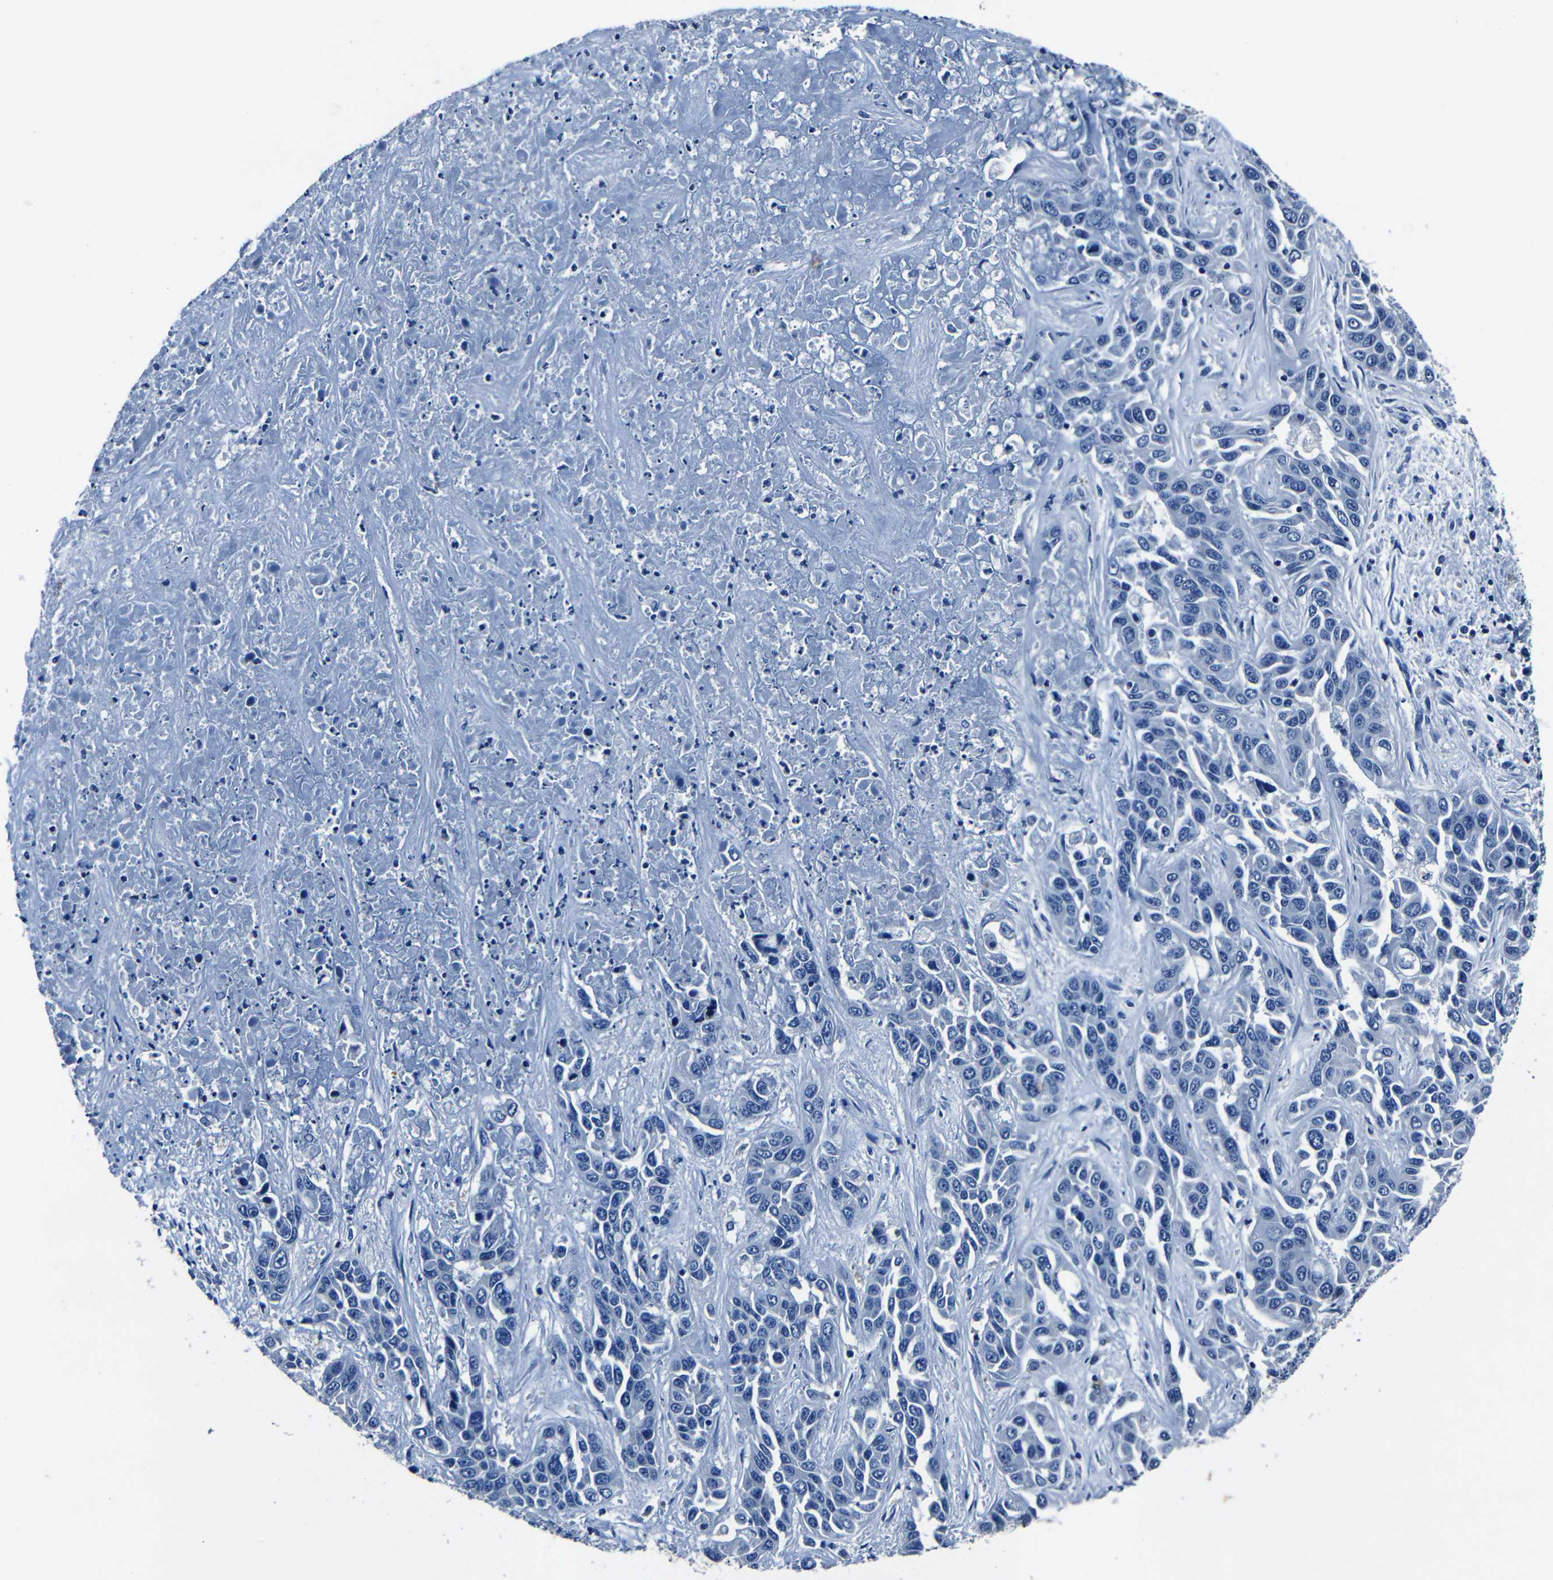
{"staining": {"intensity": "negative", "quantity": "none", "location": "none"}, "tissue": "liver cancer", "cell_type": "Tumor cells", "image_type": "cancer", "snomed": [{"axis": "morphology", "description": "Cholangiocarcinoma"}, {"axis": "topography", "description": "Liver"}], "caption": "An image of human liver cholangiocarcinoma is negative for staining in tumor cells.", "gene": "NCMAP", "patient": {"sex": "female", "age": 52}}